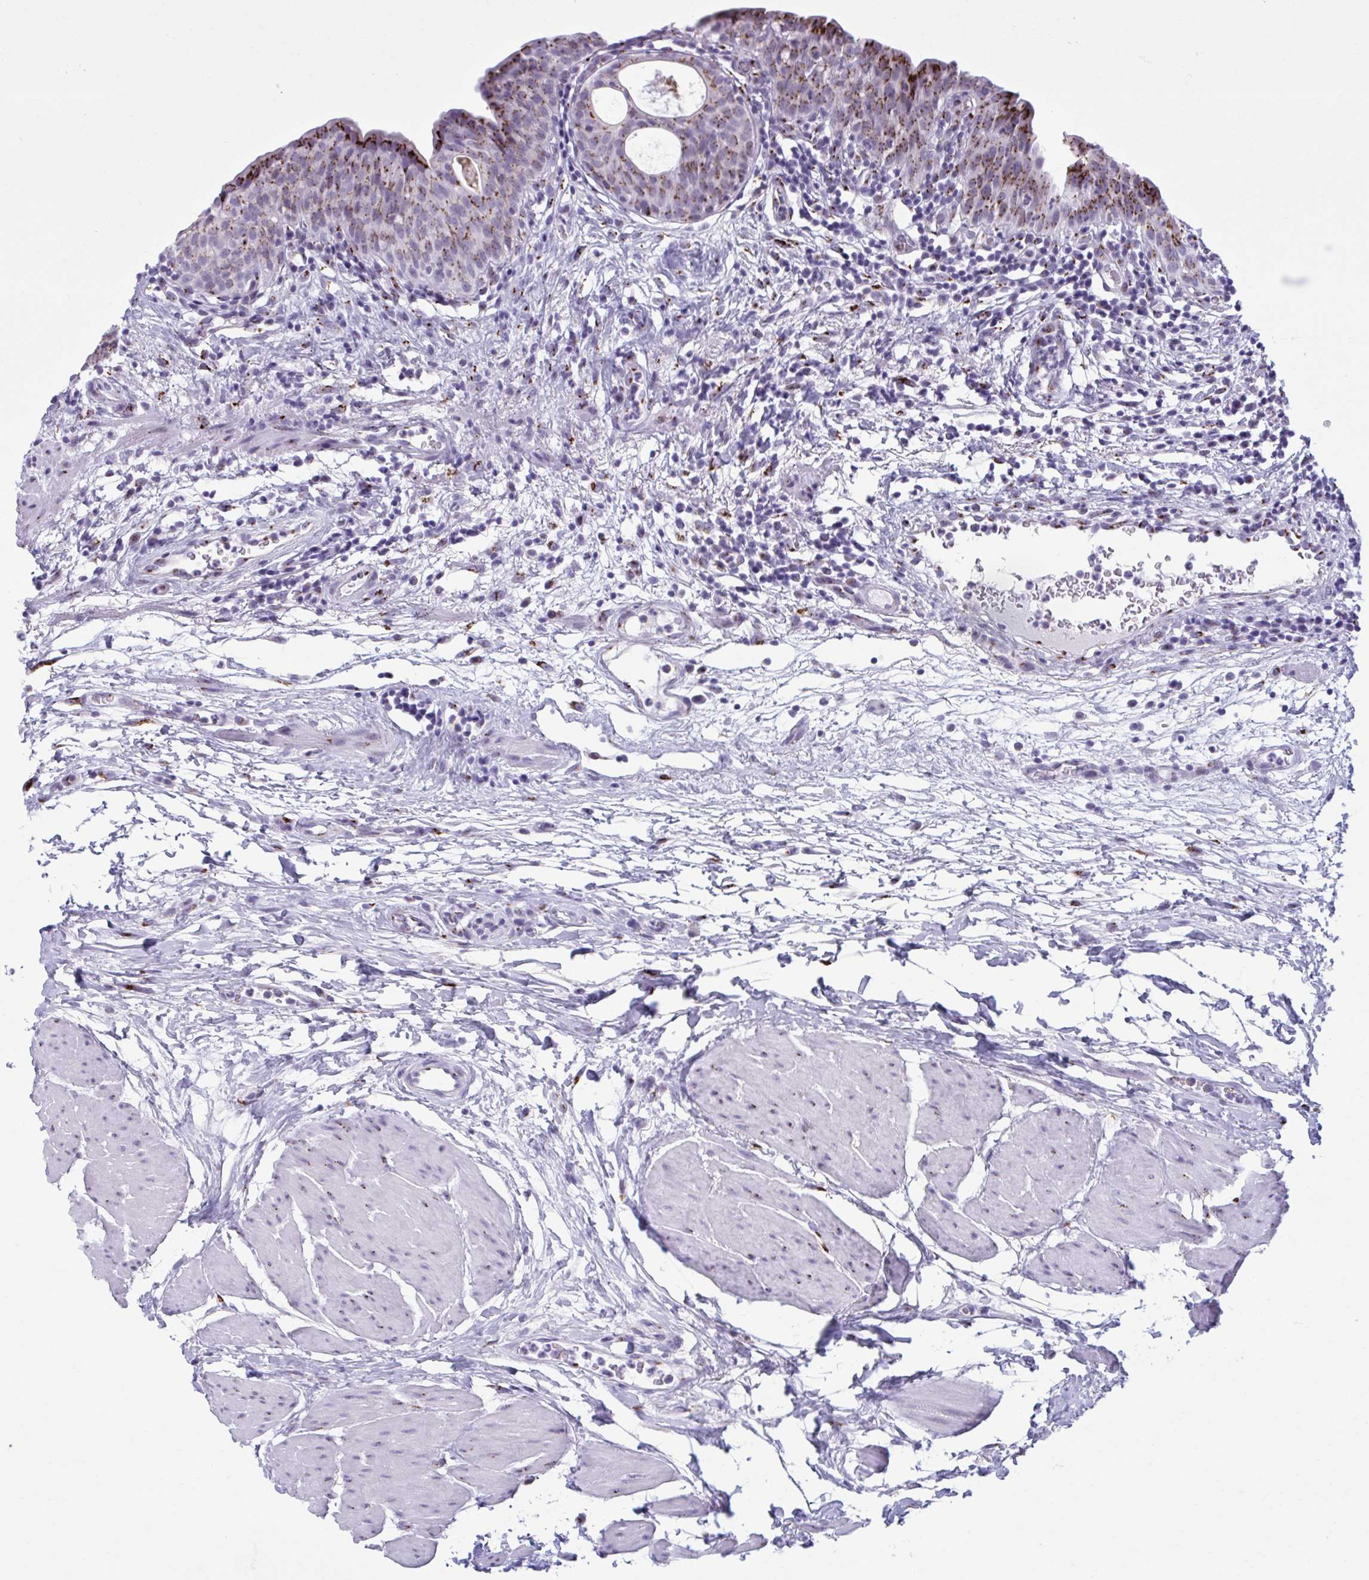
{"staining": {"intensity": "strong", "quantity": "25%-75%", "location": "cytoplasmic/membranous"}, "tissue": "urinary bladder", "cell_type": "Urothelial cells", "image_type": "normal", "snomed": [{"axis": "morphology", "description": "Normal tissue, NOS"}, {"axis": "morphology", "description": "Inflammation, NOS"}, {"axis": "topography", "description": "Urinary bladder"}], "caption": "Immunohistochemistry (IHC) (DAB) staining of unremarkable human urinary bladder demonstrates strong cytoplasmic/membranous protein positivity in approximately 25%-75% of urothelial cells. (Stains: DAB (3,3'-diaminobenzidine) in brown, nuclei in blue, Microscopy: brightfield microscopy at high magnification).", "gene": "ZNF682", "patient": {"sex": "male", "age": 57}}